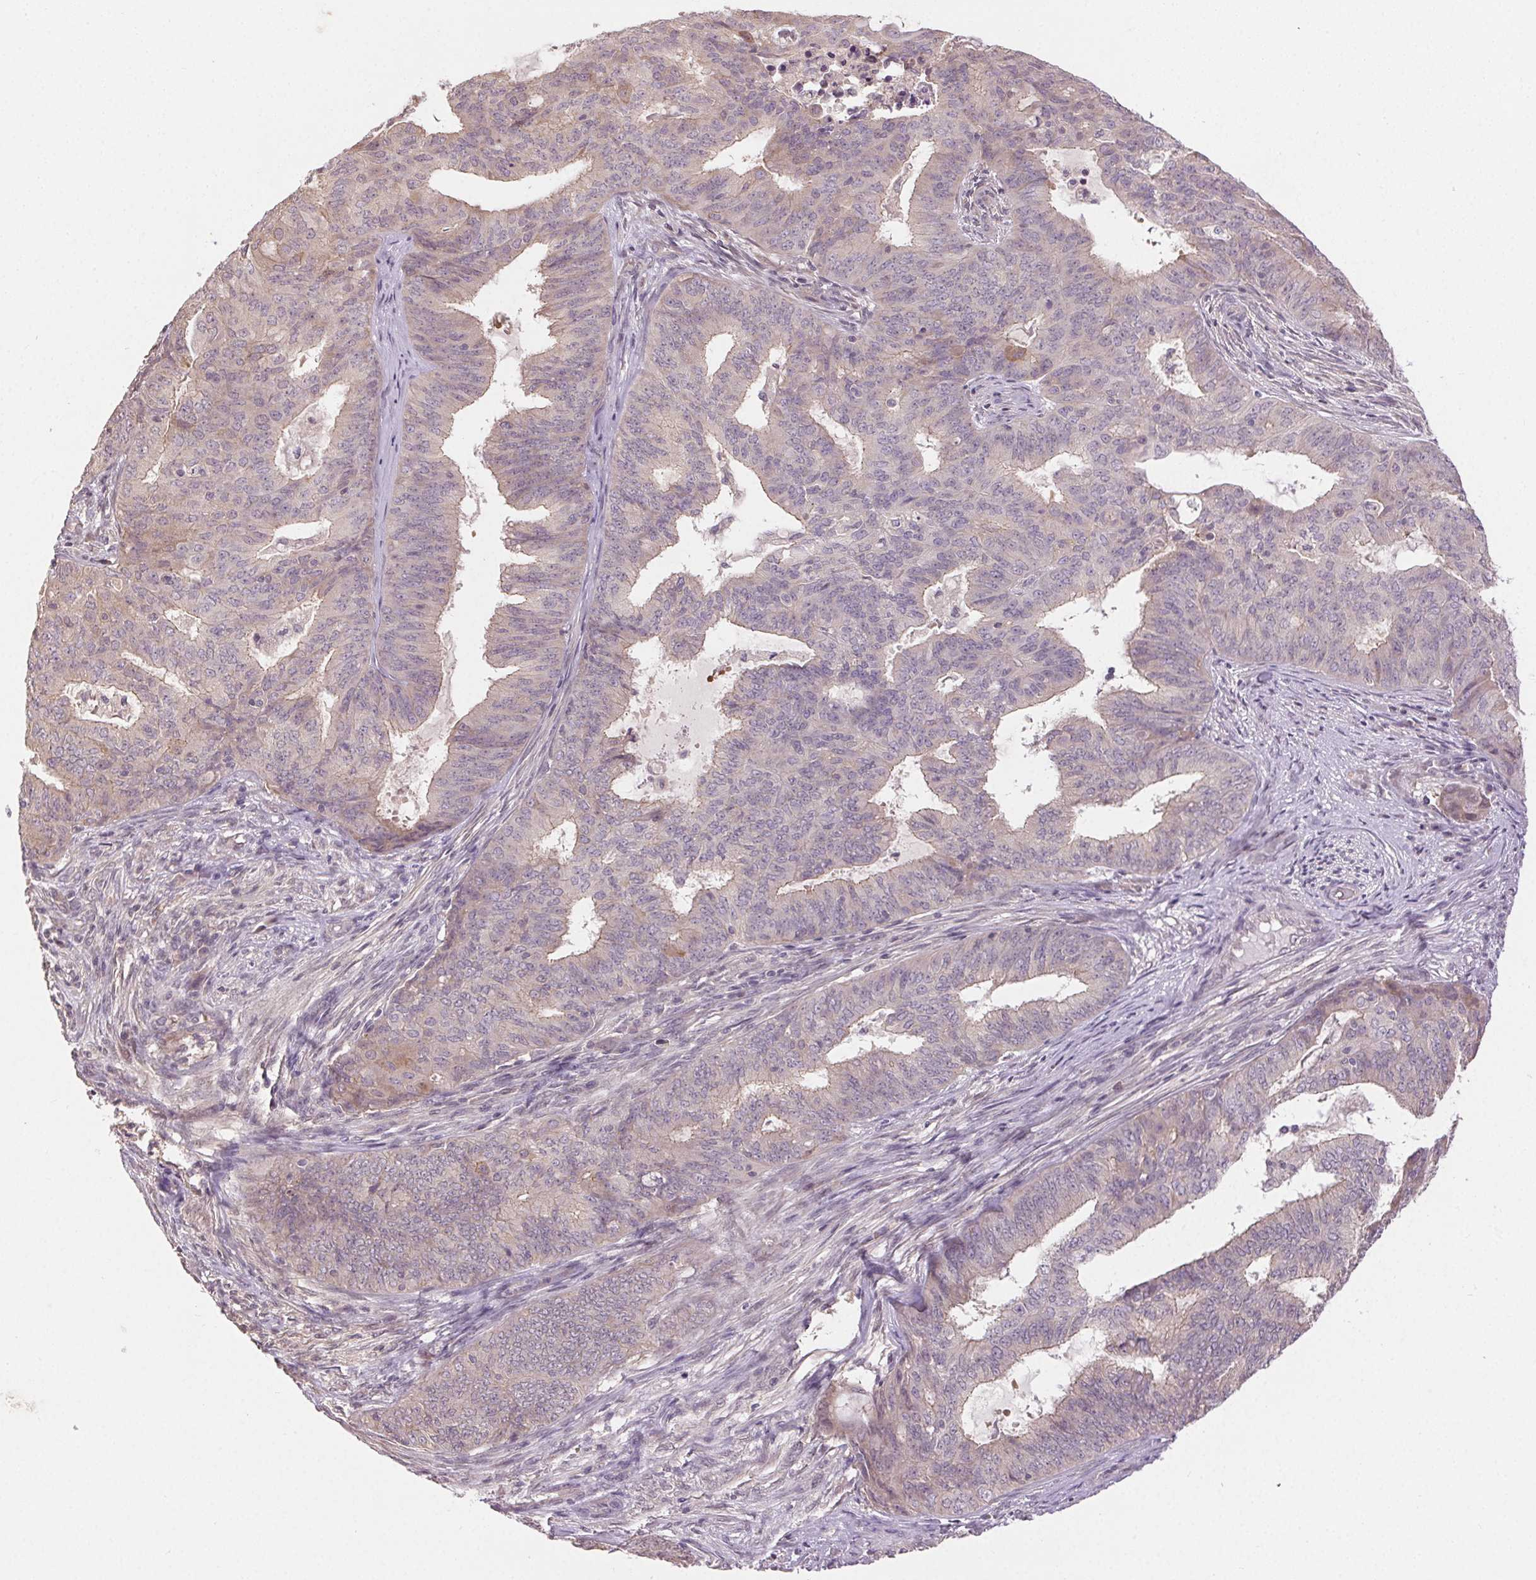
{"staining": {"intensity": "negative", "quantity": "none", "location": "none"}, "tissue": "endometrial cancer", "cell_type": "Tumor cells", "image_type": "cancer", "snomed": [{"axis": "morphology", "description": "Adenocarcinoma, NOS"}, {"axis": "topography", "description": "Endometrium"}], "caption": "IHC micrograph of human endometrial cancer stained for a protein (brown), which shows no staining in tumor cells.", "gene": "ATP1B3", "patient": {"sex": "female", "age": 62}}